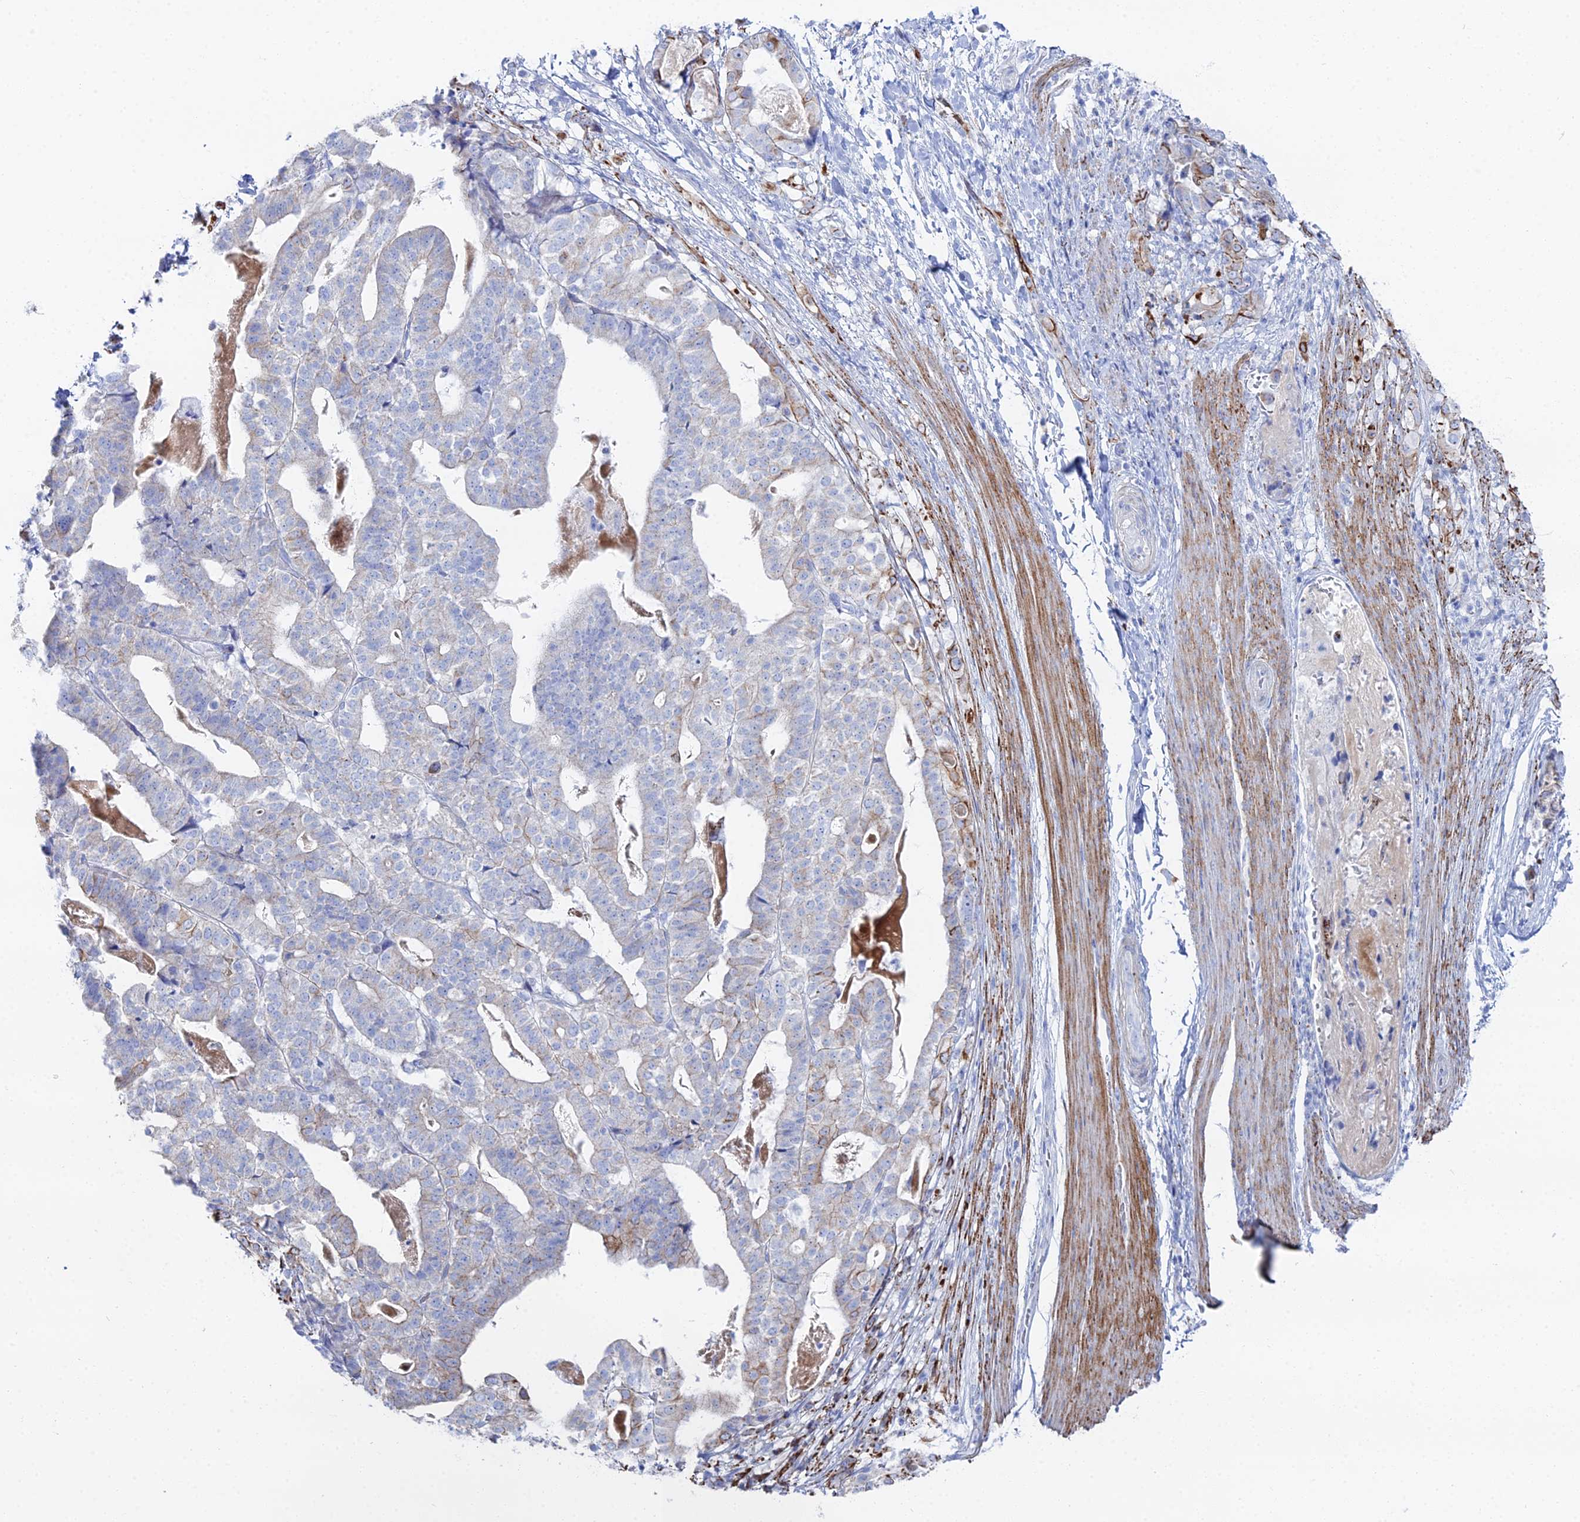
{"staining": {"intensity": "moderate", "quantity": "<25%", "location": "cytoplasmic/membranous"}, "tissue": "stomach cancer", "cell_type": "Tumor cells", "image_type": "cancer", "snomed": [{"axis": "morphology", "description": "Adenocarcinoma, NOS"}, {"axis": "topography", "description": "Stomach"}], "caption": "Protein analysis of stomach cancer tissue displays moderate cytoplasmic/membranous positivity in about <25% of tumor cells.", "gene": "DHX34", "patient": {"sex": "male", "age": 48}}